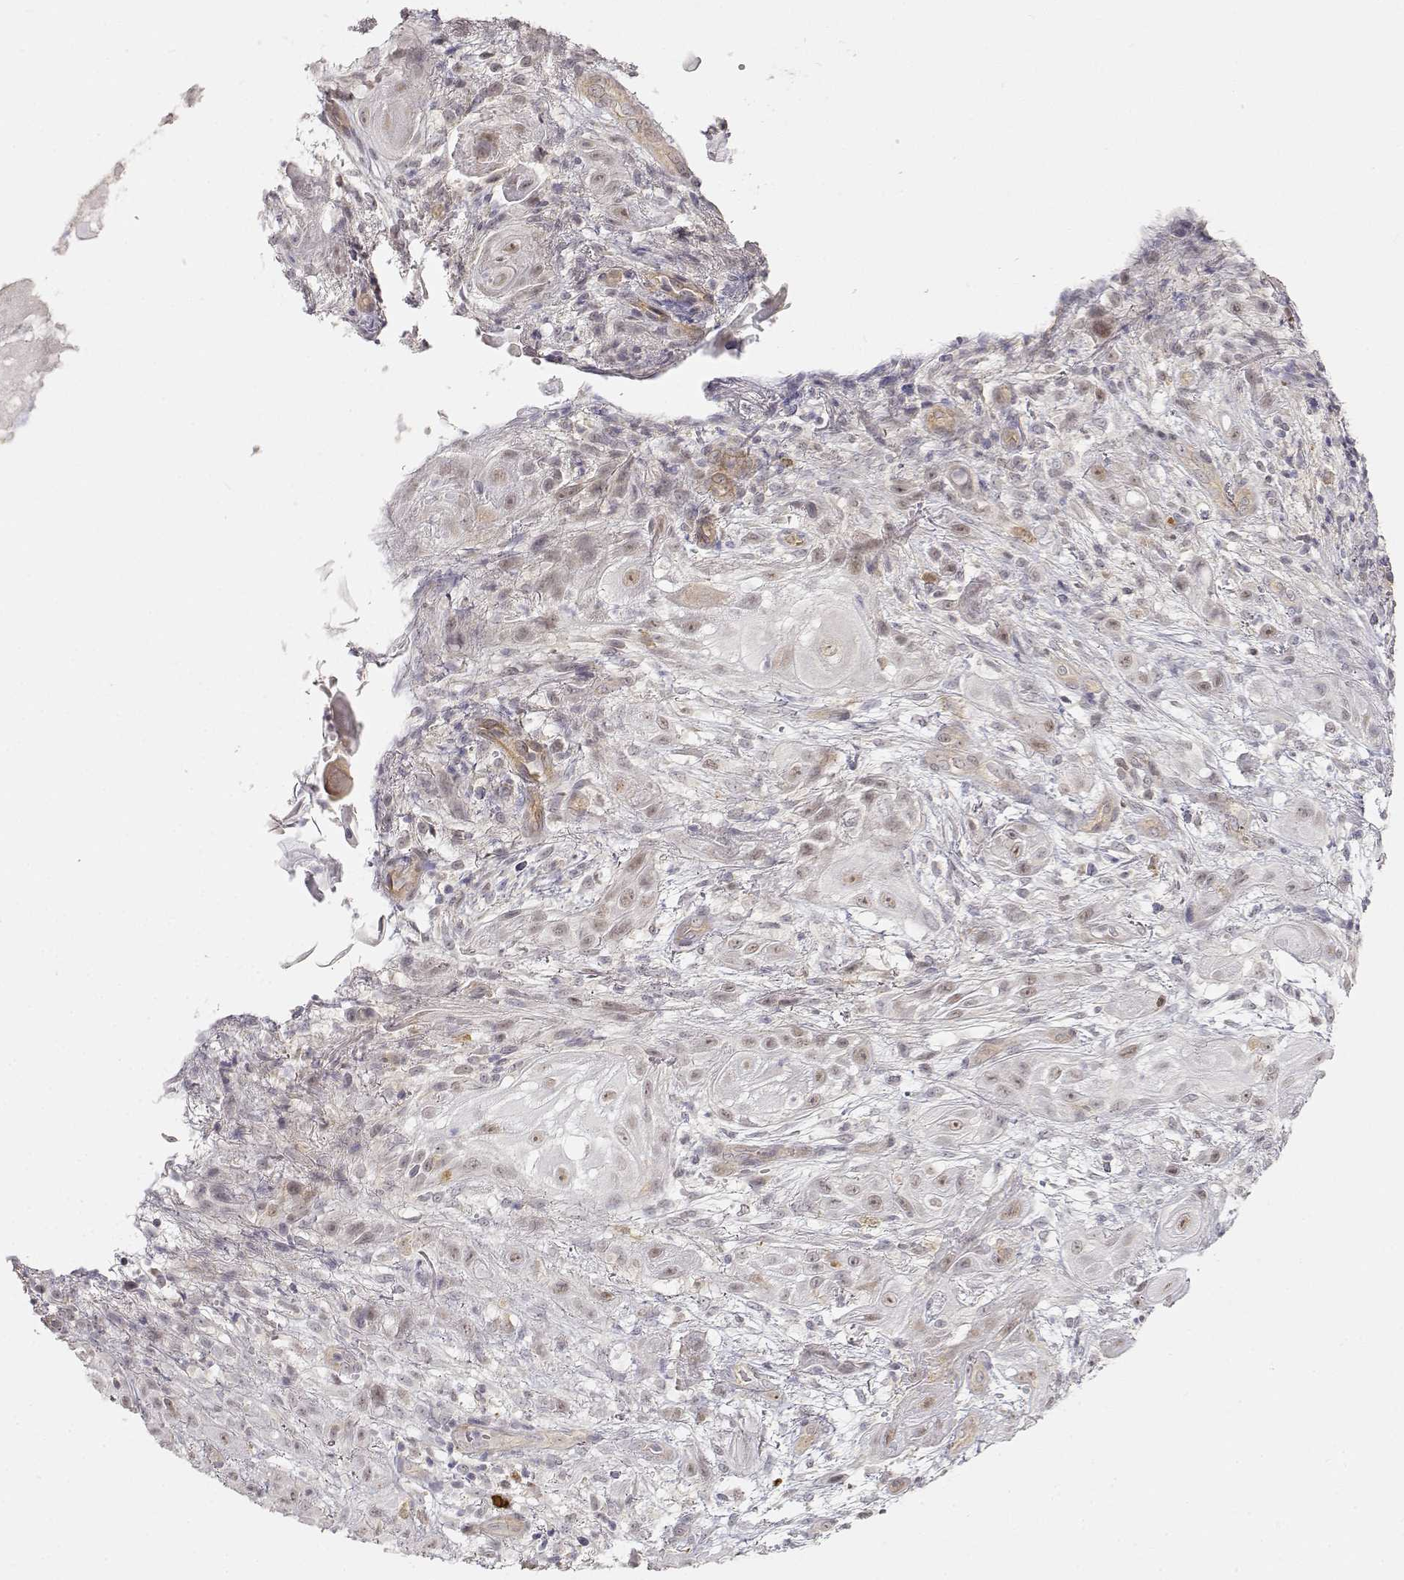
{"staining": {"intensity": "weak", "quantity": "<25%", "location": "nuclear"}, "tissue": "skin cancer", "cell_type": "Tumor cells", "image_type": "cancer", "snomed": [{"axis": "morphology", "description": "Squamous cell carcinoma, NOS"}, {"axis": "topography", "description": "Skin"}], "caption": "Tumor cells are negative for brown protein staining in skin cancer (squamous cell carcinoma).", "gene": "EAF2", "patient": {"sex": "male", "age": 62}}